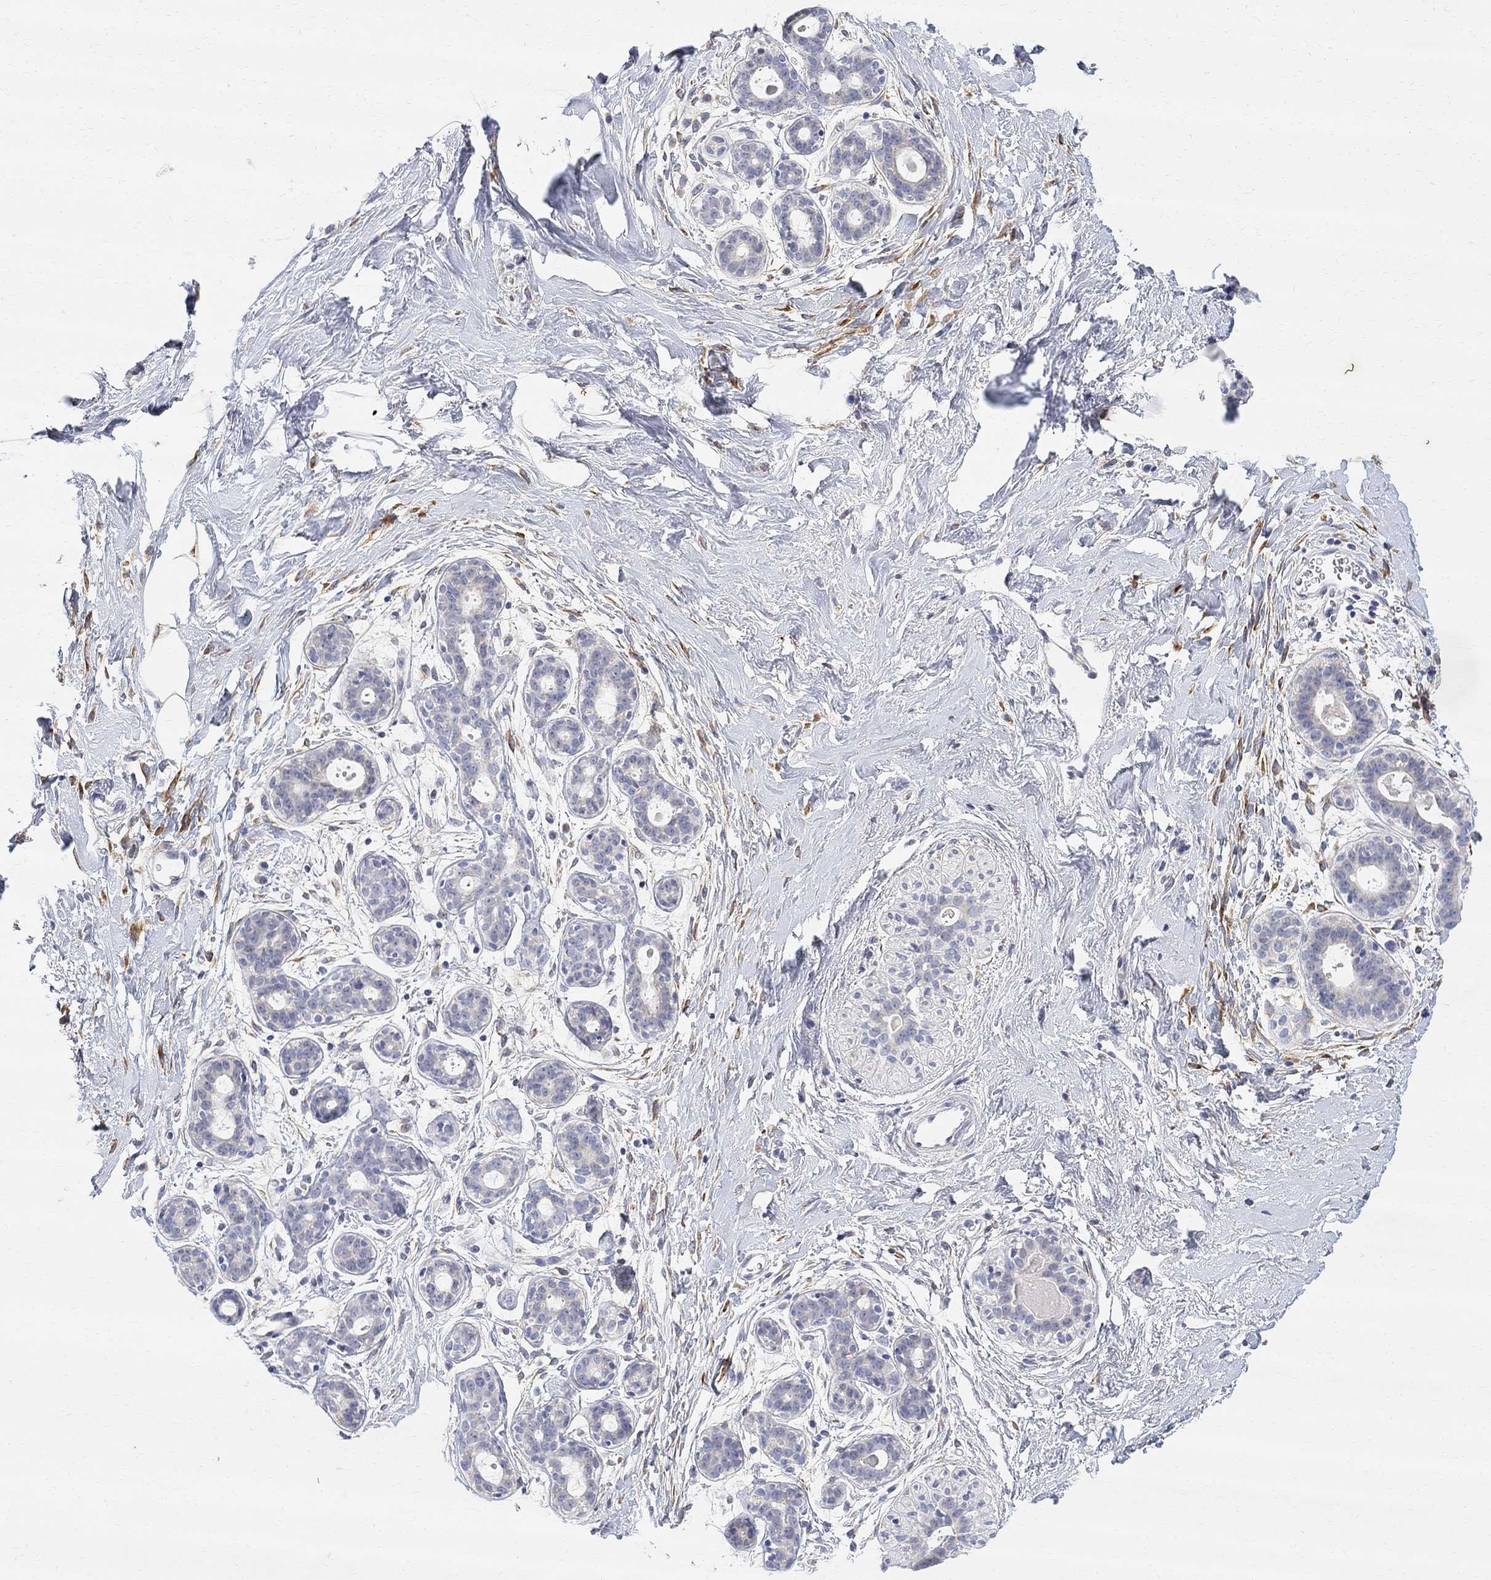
{"staining": {"intensity": "negative", "quantity": "none", "location": "none"}, "tissue": "breast", "cell_type": "Adipocytes", "image_type": "normal", "snomed": [{"axis": "morphology", "description": "Normal tissue, NOS"}, {"axis": "topography", "description": "Breast"}], "caption": "An IHC photomicrograph of normal breast is shown. There is no staining in adipocytes of breast. The staining was performed using DAB to visualize the protein expression in brown, while the nuclei were stained in blue with hematoxylin (Magnification: 20x).", "gene": "FNDC5", "patient": {"sex": "female", "age": 43}}